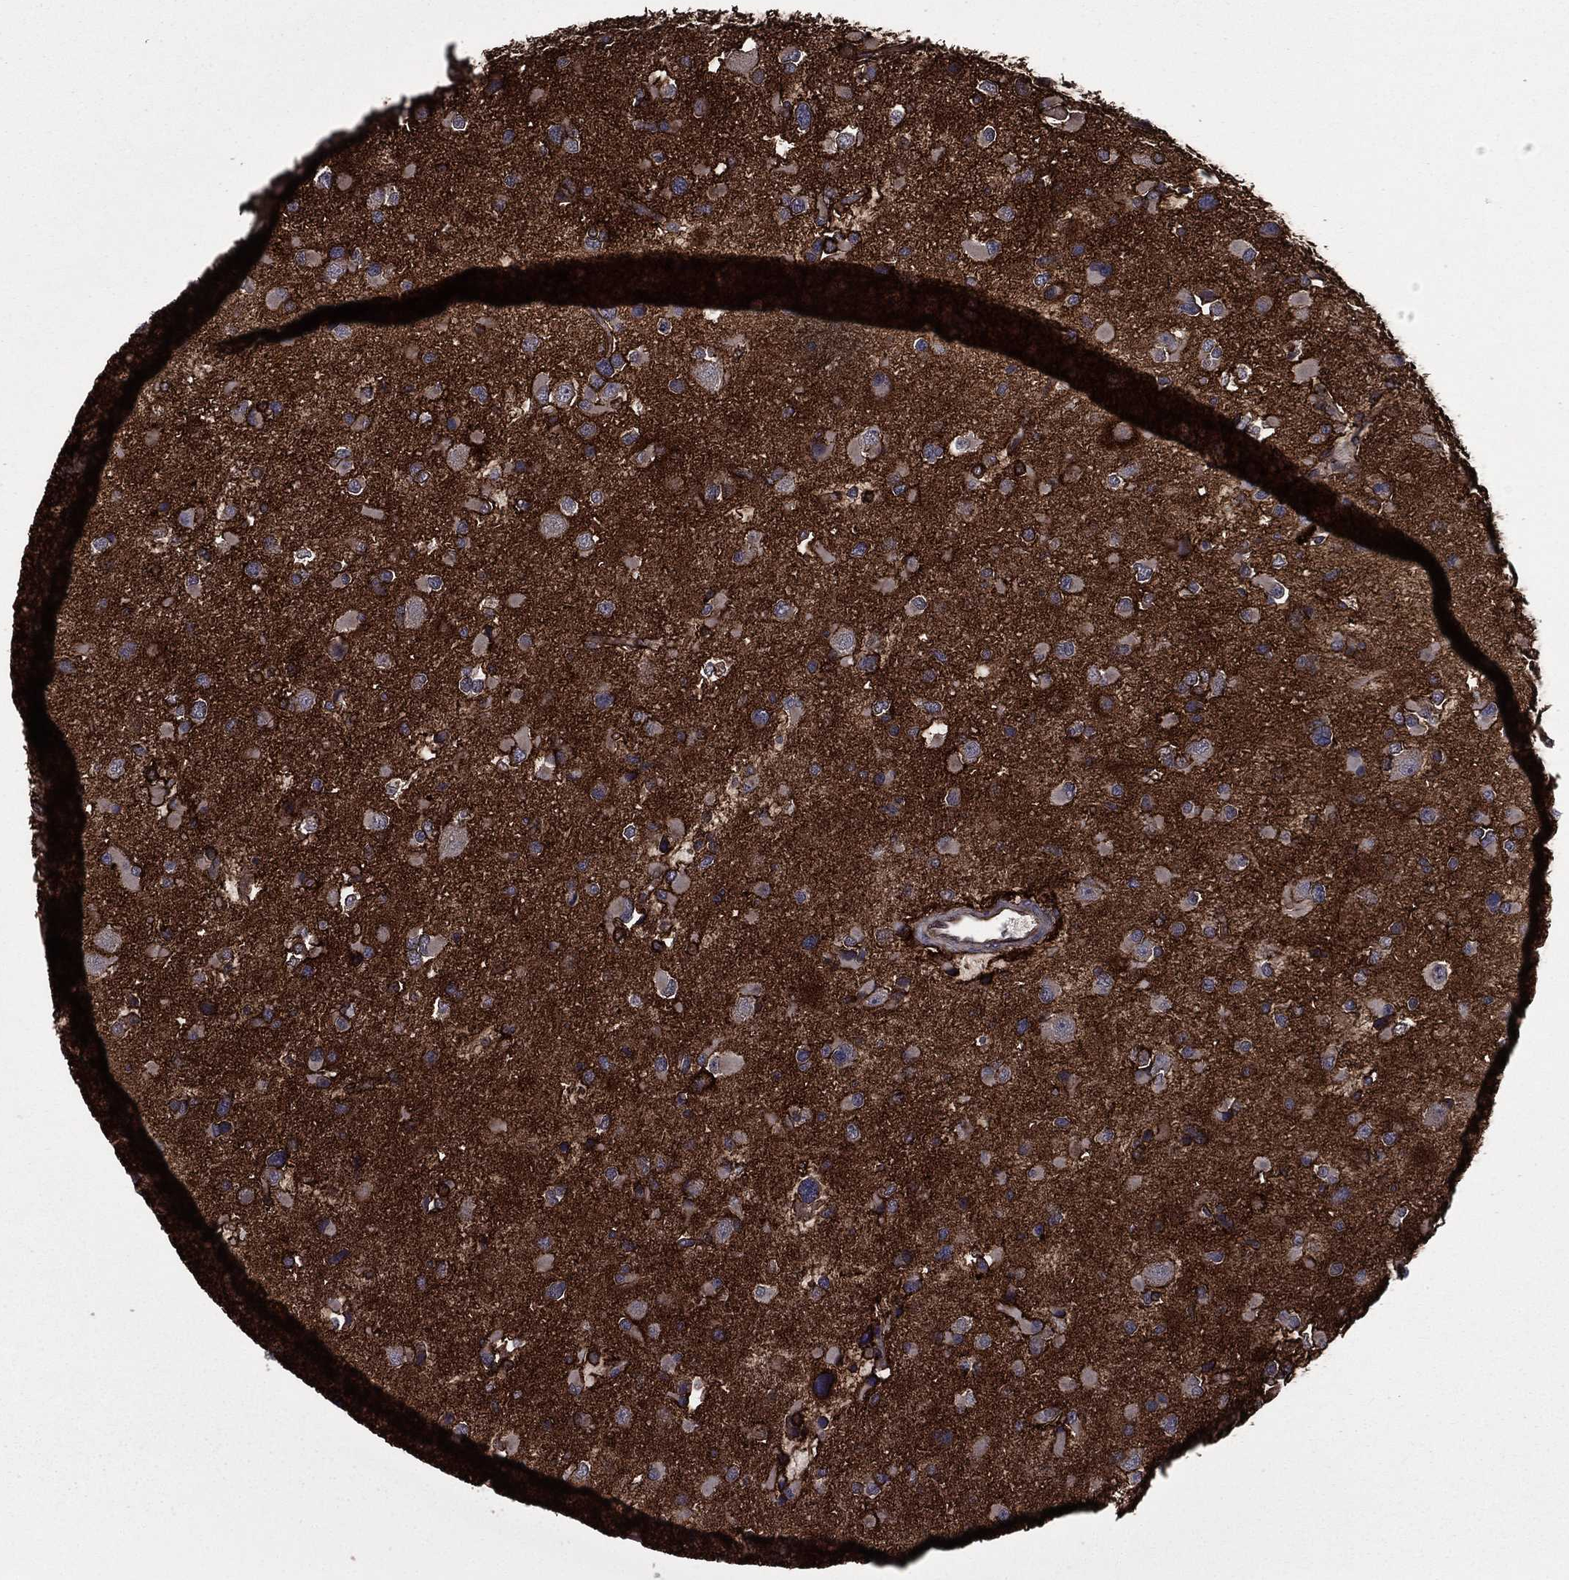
{"staining": {"intensity": "strong", "quantity": "<25%", "location": "cytoplasmic/membranous"}, "tissue": "glioma", "cell_type": "Tumor cells", "image_type": "cancer", "snomed": [{"axis": "morphology", "description": "Glioma, malignant, Low grade"}, {"axis": "topography", "description": "Brain"}], "caption": "IHC micrograph of neoplastic tissue: human glioma stained using immunohistochemistry (IHC) reveals medium levels of strong protein expression localized specifically in the cytoplasmic/membranous of tumor cells, appearing as a cytoplasmic/membranous brown color.", "gene": "PLPP3", "patient": {"sex": "female", "age": 32}}